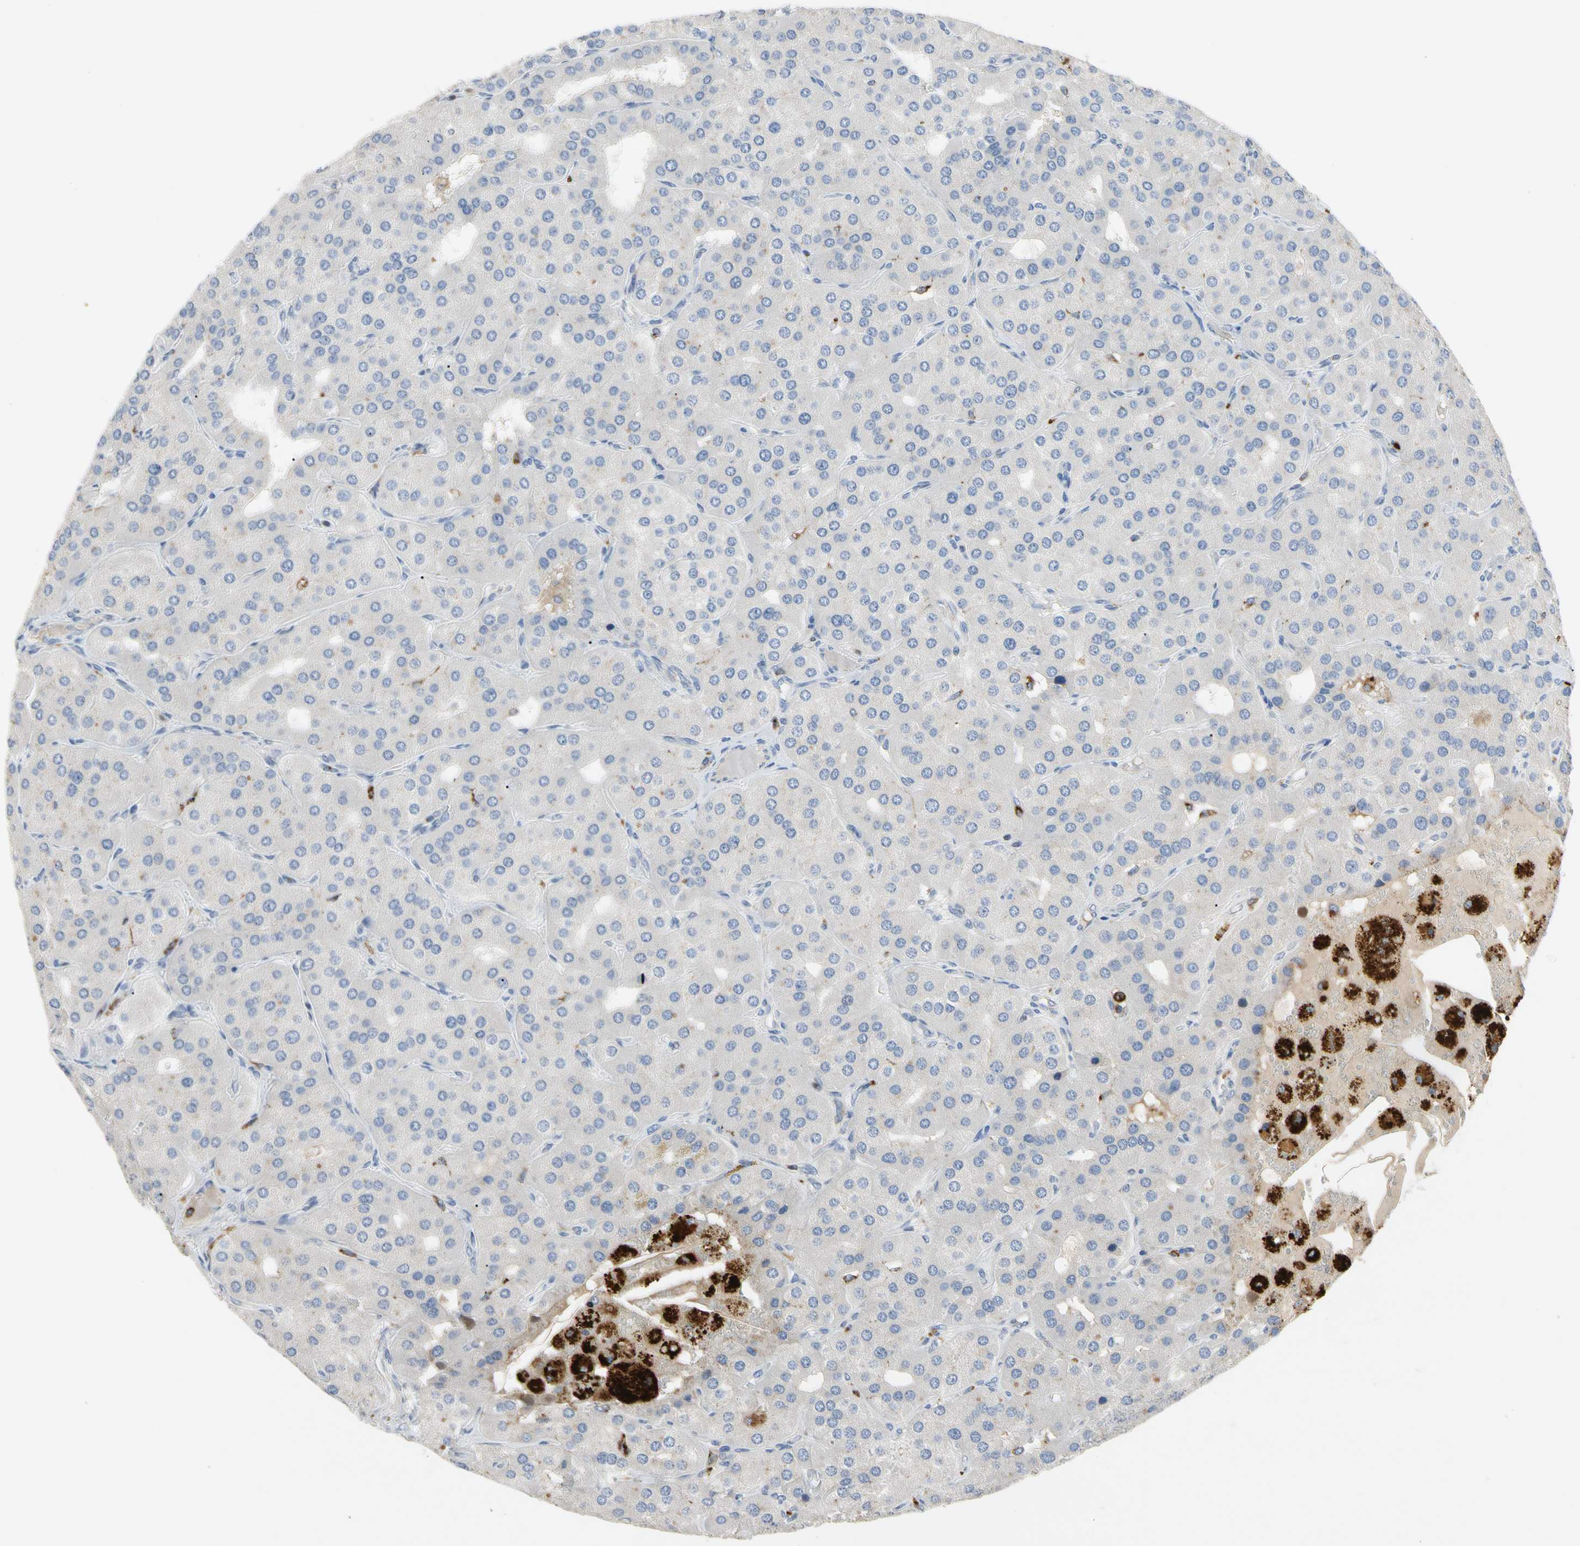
{"staining": {"intensity": "negative", "quantity": "none", "location": "none"}, "tissue": "parathyroid gland", "cell_type": "Glandular cells", "image_type": "normal", "snomed": [{"axis": "morphology", "description": "Normal tissue, NOS"}, {"axis": "morphology", "description": "Adenoma, NOS"}, {"axis": "topography", "description": "Parathyroid gland"}], "caption": "High magnification brightfield microscopy of benign parathyroid gland stained with DAB (3,3'-diaminobenzidine) (brown) and counterstained with hematoxylin (blue): glandular cells show no significant expression. The staining is performed using DAB brown chromogen with nuclei counter-stained in using hematoxylin.", "gene": "ADA2", "patient": {"sex": "female", "age": 86}}